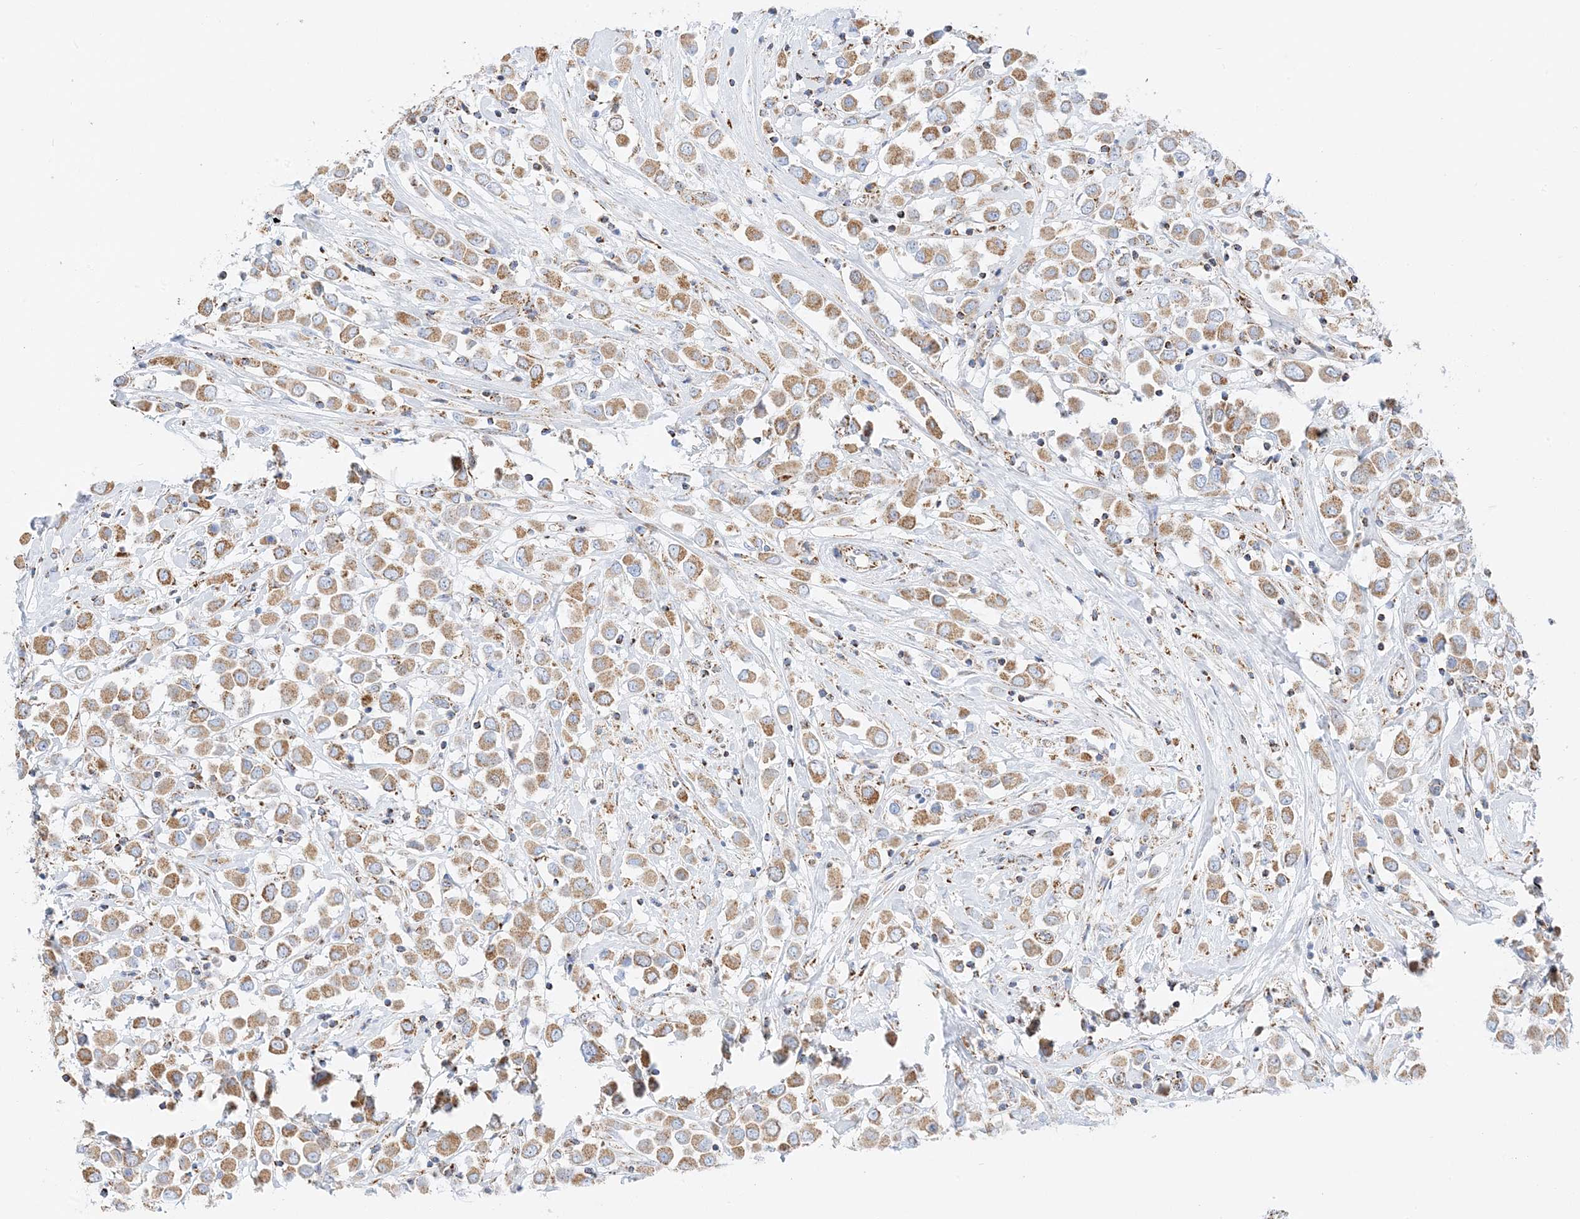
{"staining": {"intensity": "moderate", "quantity": ">75%", "location": "cytoplasmic/membranous"}, "tissue": "breast cancer", "cell_type": "Tumor cells", "image_type": "cancer", "snomed": [{"axis": "morphology", "description": "Duct carcinoma"}, {"axis": "topography", "description": "Breast"}], "caption": "A high-resolution histopathology image shows immunohistochemistry (IHC) staining of invasive ductal carcinoma (breast), which reveals moderate cytoplasmic/membranous expression in about >75% of tumor cells.", "gene": "CAPN13", "patient": {"sex": "female", "age": 61}}